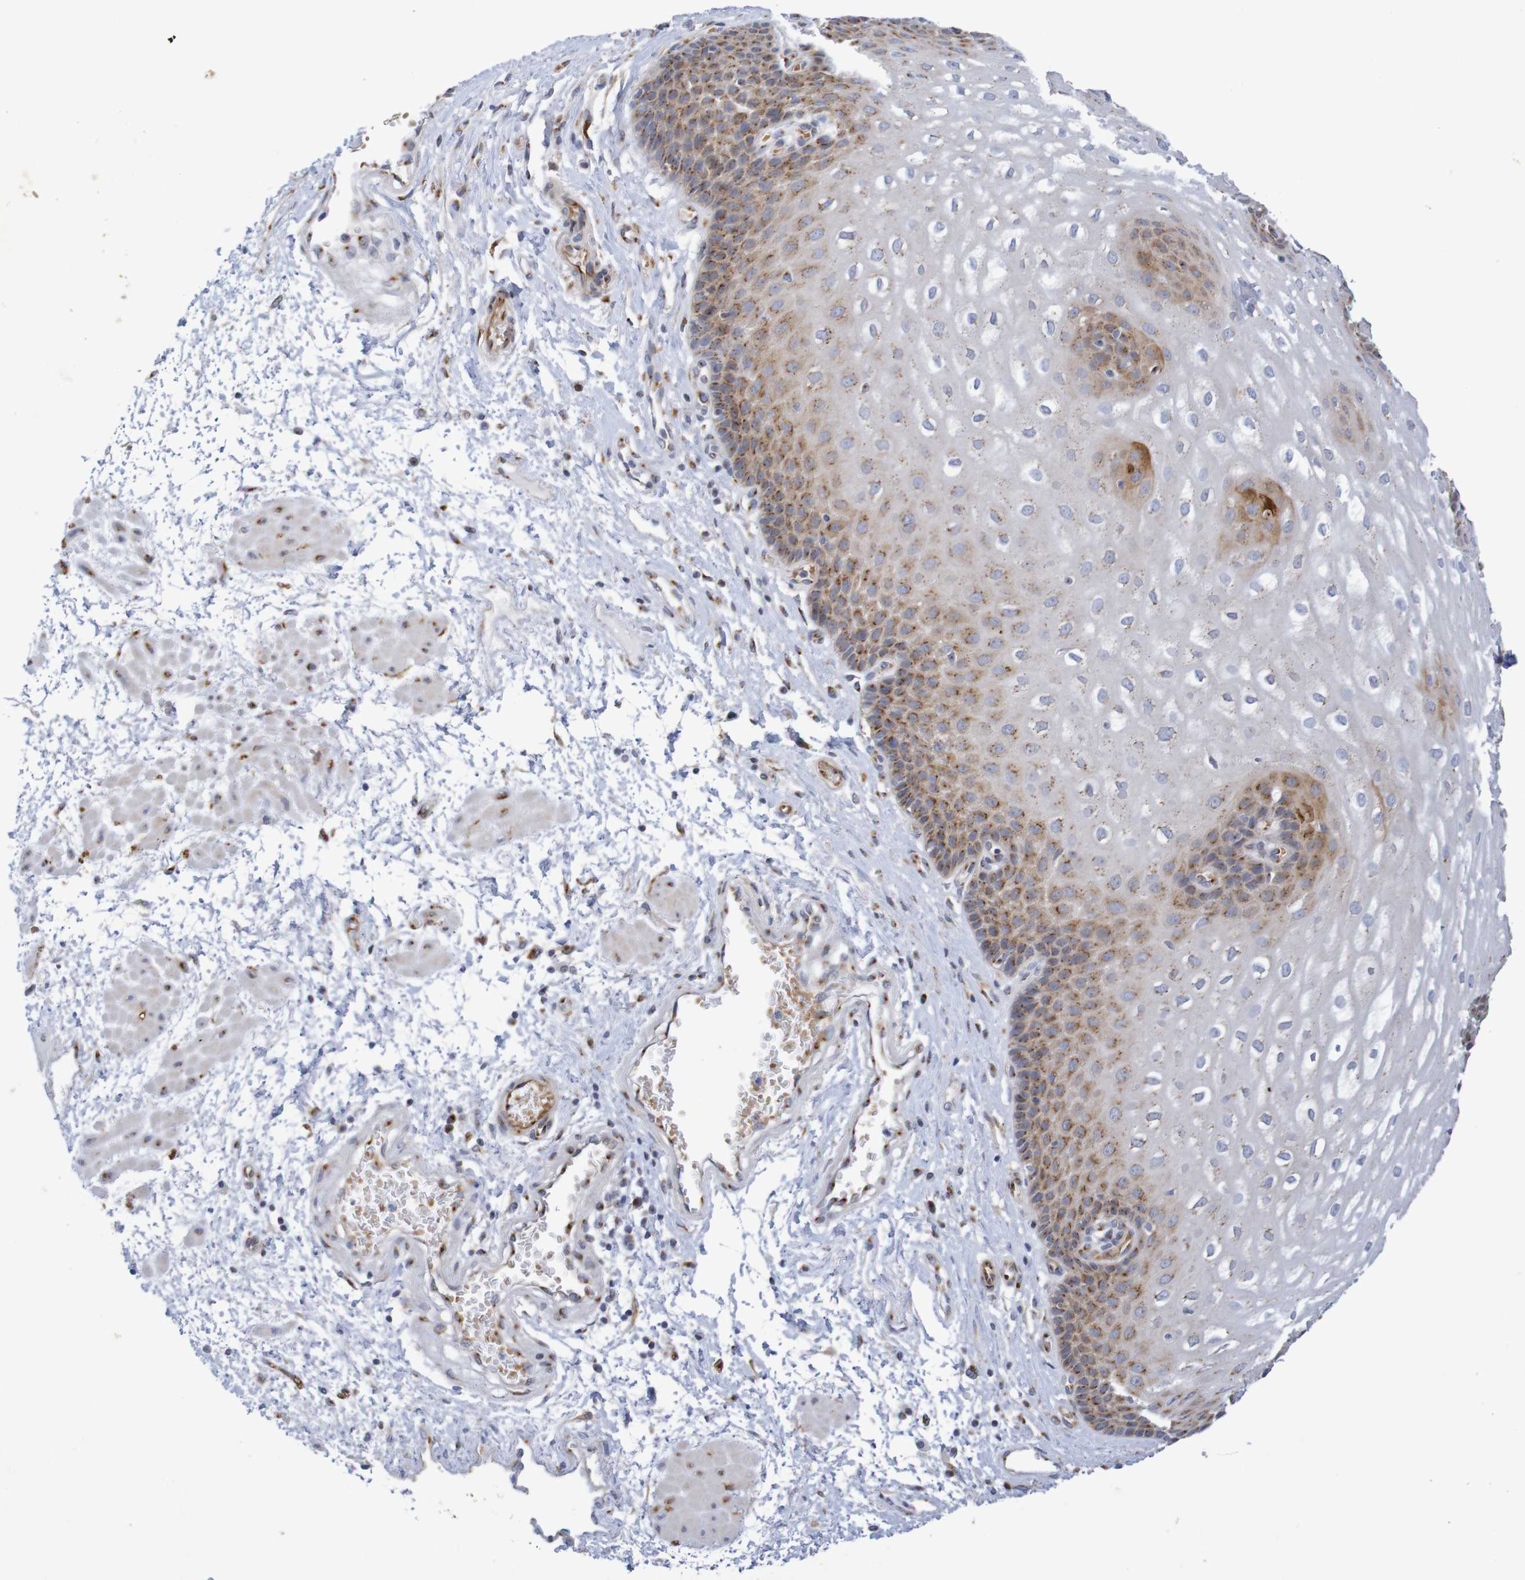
{"staining": {"intensity": "moderate", "quantity": "25%-75%", "location": "cytoplasmic/membranous"}, "tissue": "esophagus", "cell_type": "Squamous epithelial cells", "image_type": "normal", "snomed": [{"axis": "morphology", "description": "Normal tissue, NOS"}, {"axis": "topography", "description": "Esophagus"}], "caption": "Immunohistochemical staining of unremarkable esophagus shows medium levels of moderate cytoplasmic/membranous positivity in approximately 25%-75% of squamous epithelial cells.", "gene": "DCP2", "patient": {"sex": "male", "age": 48}}